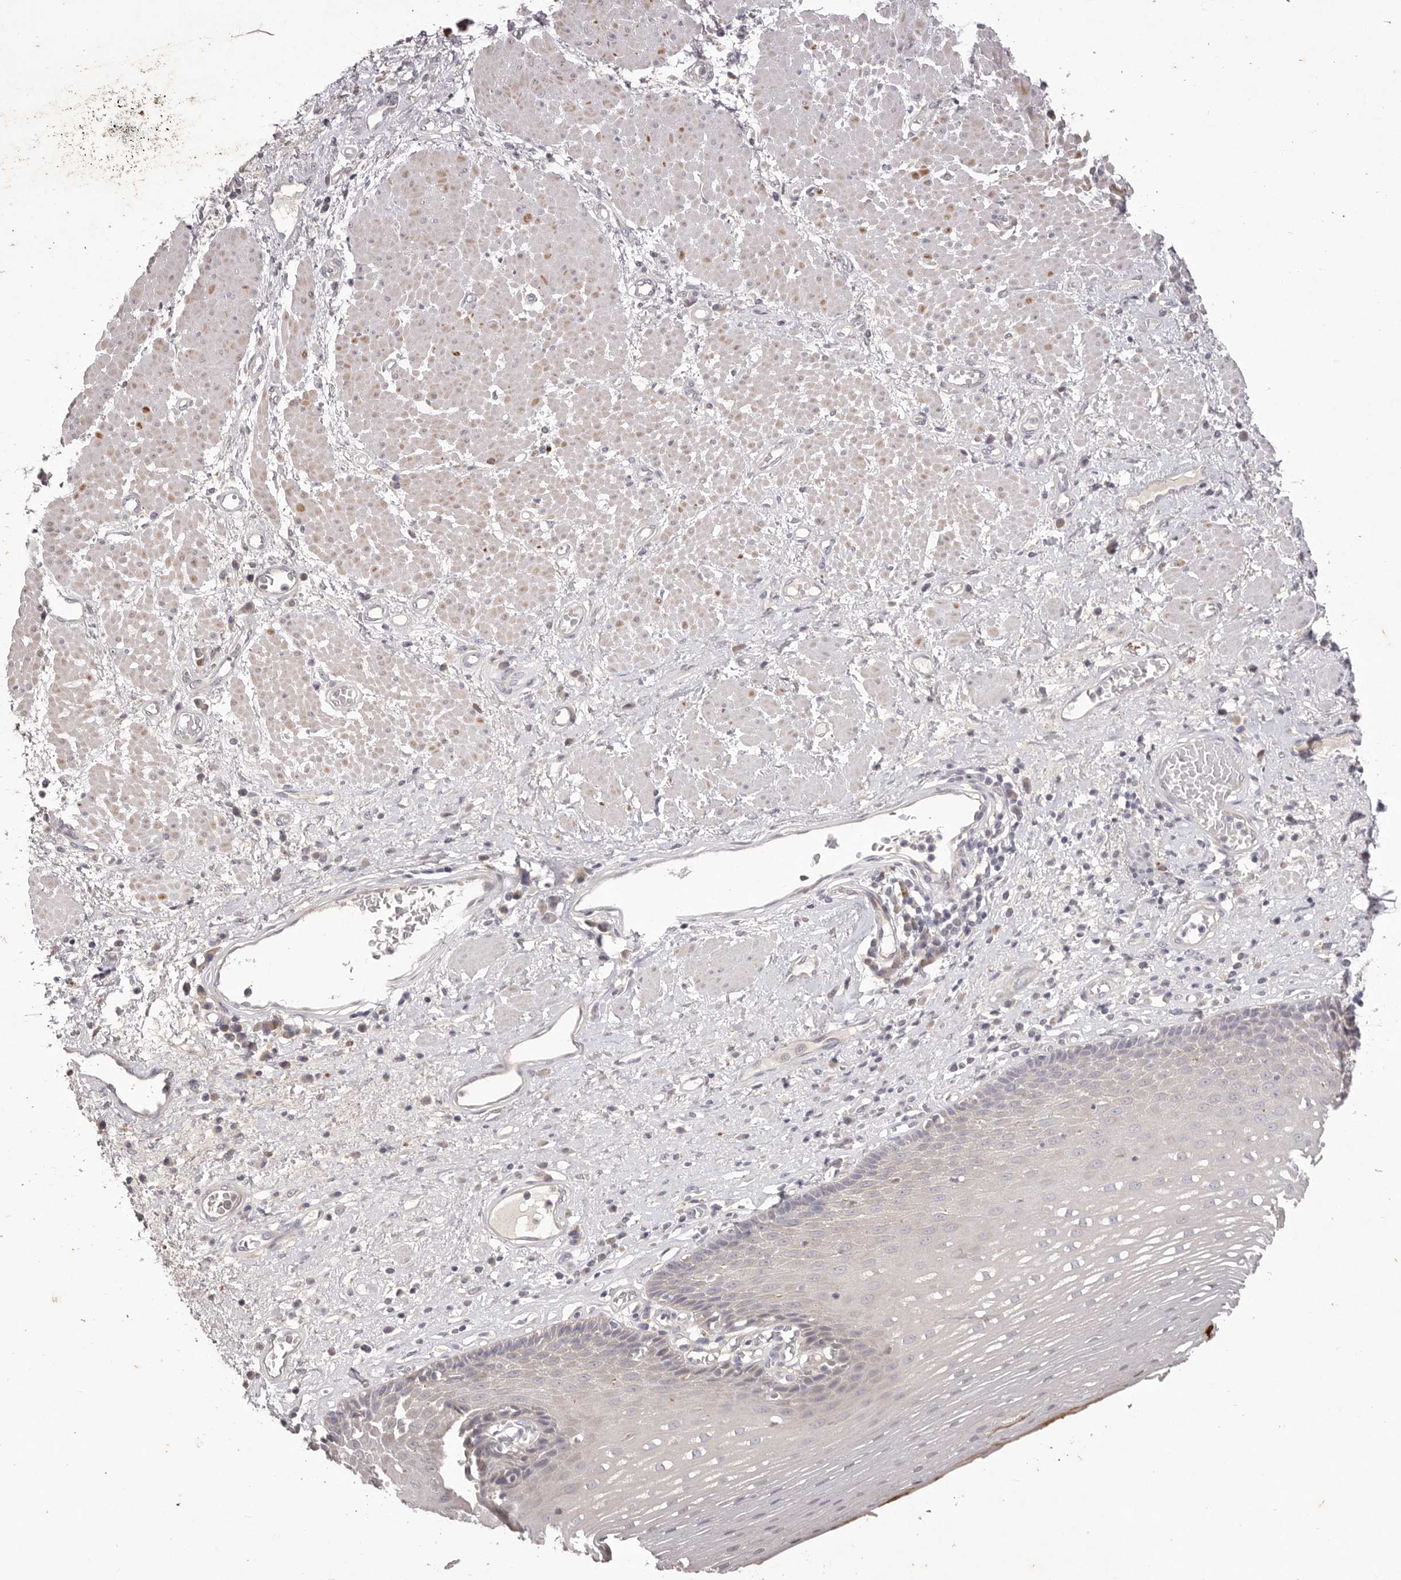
{"staining": {"intensity": "negative", "quantity": "none", "location": "none"}, "tissue": "esophagus", "cell_type": "Squamous epithelial cells", "image_type": "normal", "snomed": [{"axis": "morphology", "description": "Normal tissue, NOS"}, {"axis": "morphology", "description": "Adenocarcinoma, NOS"}, {"axis": "topography", "description": "Esophagus"}], "caption": "Immunohistochemistry (IHC) of benign esophagus demonstrates no positivity in squamous epithelial cells. Brightfield microscopy of immunohistochemistry stained with DAB (3,3'-diaminobenzidine) (brown) and hematoxylin (blue), captured at high magnification.", "gene": "GARNL3", "patient": {"sex": "male", "age": 62}}